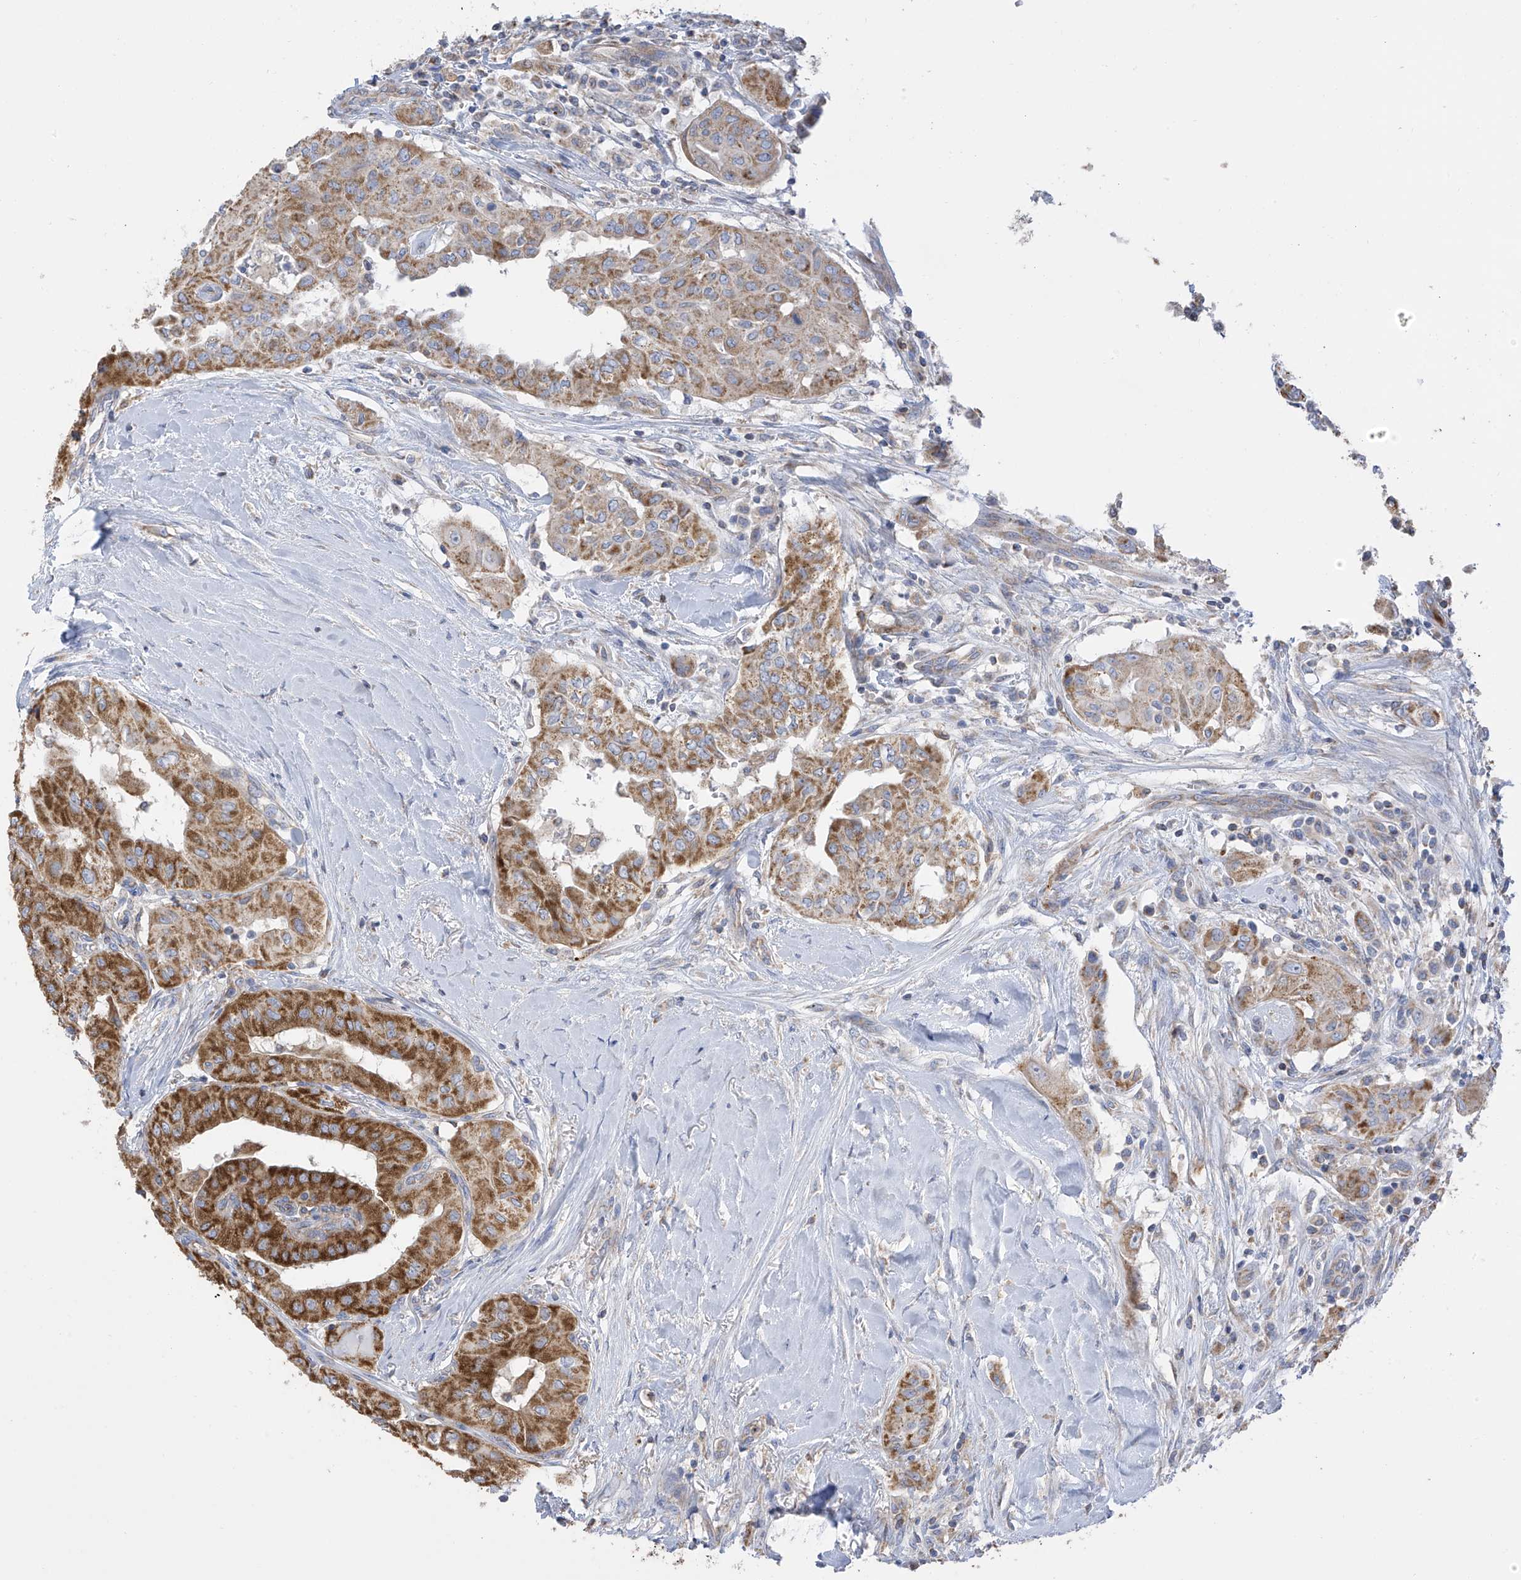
{"staining": {"intensity": "strong", "quantity": "25%-75%", "location": "cytoplasmic/membranous"}, "tissue": "thyroid cancer", "cell_type": "Tumor cells", "image_type": "cancer", "snomed": [{"axis": "morphology", "description": "Papillary adenocarcinoma, NOS"}, {"axis": "topography", "description": "Thyroid gland"}], "caption": "Immunohistochemical staining of human thyroid cancer (papillary adenocarcinoma) exhibits strong cytoplasmic/membranous protein positivity in about 25%-75% of tumor cells.", "gene": "ITM2B", "patient": {"sex": "female", "age": 59}}